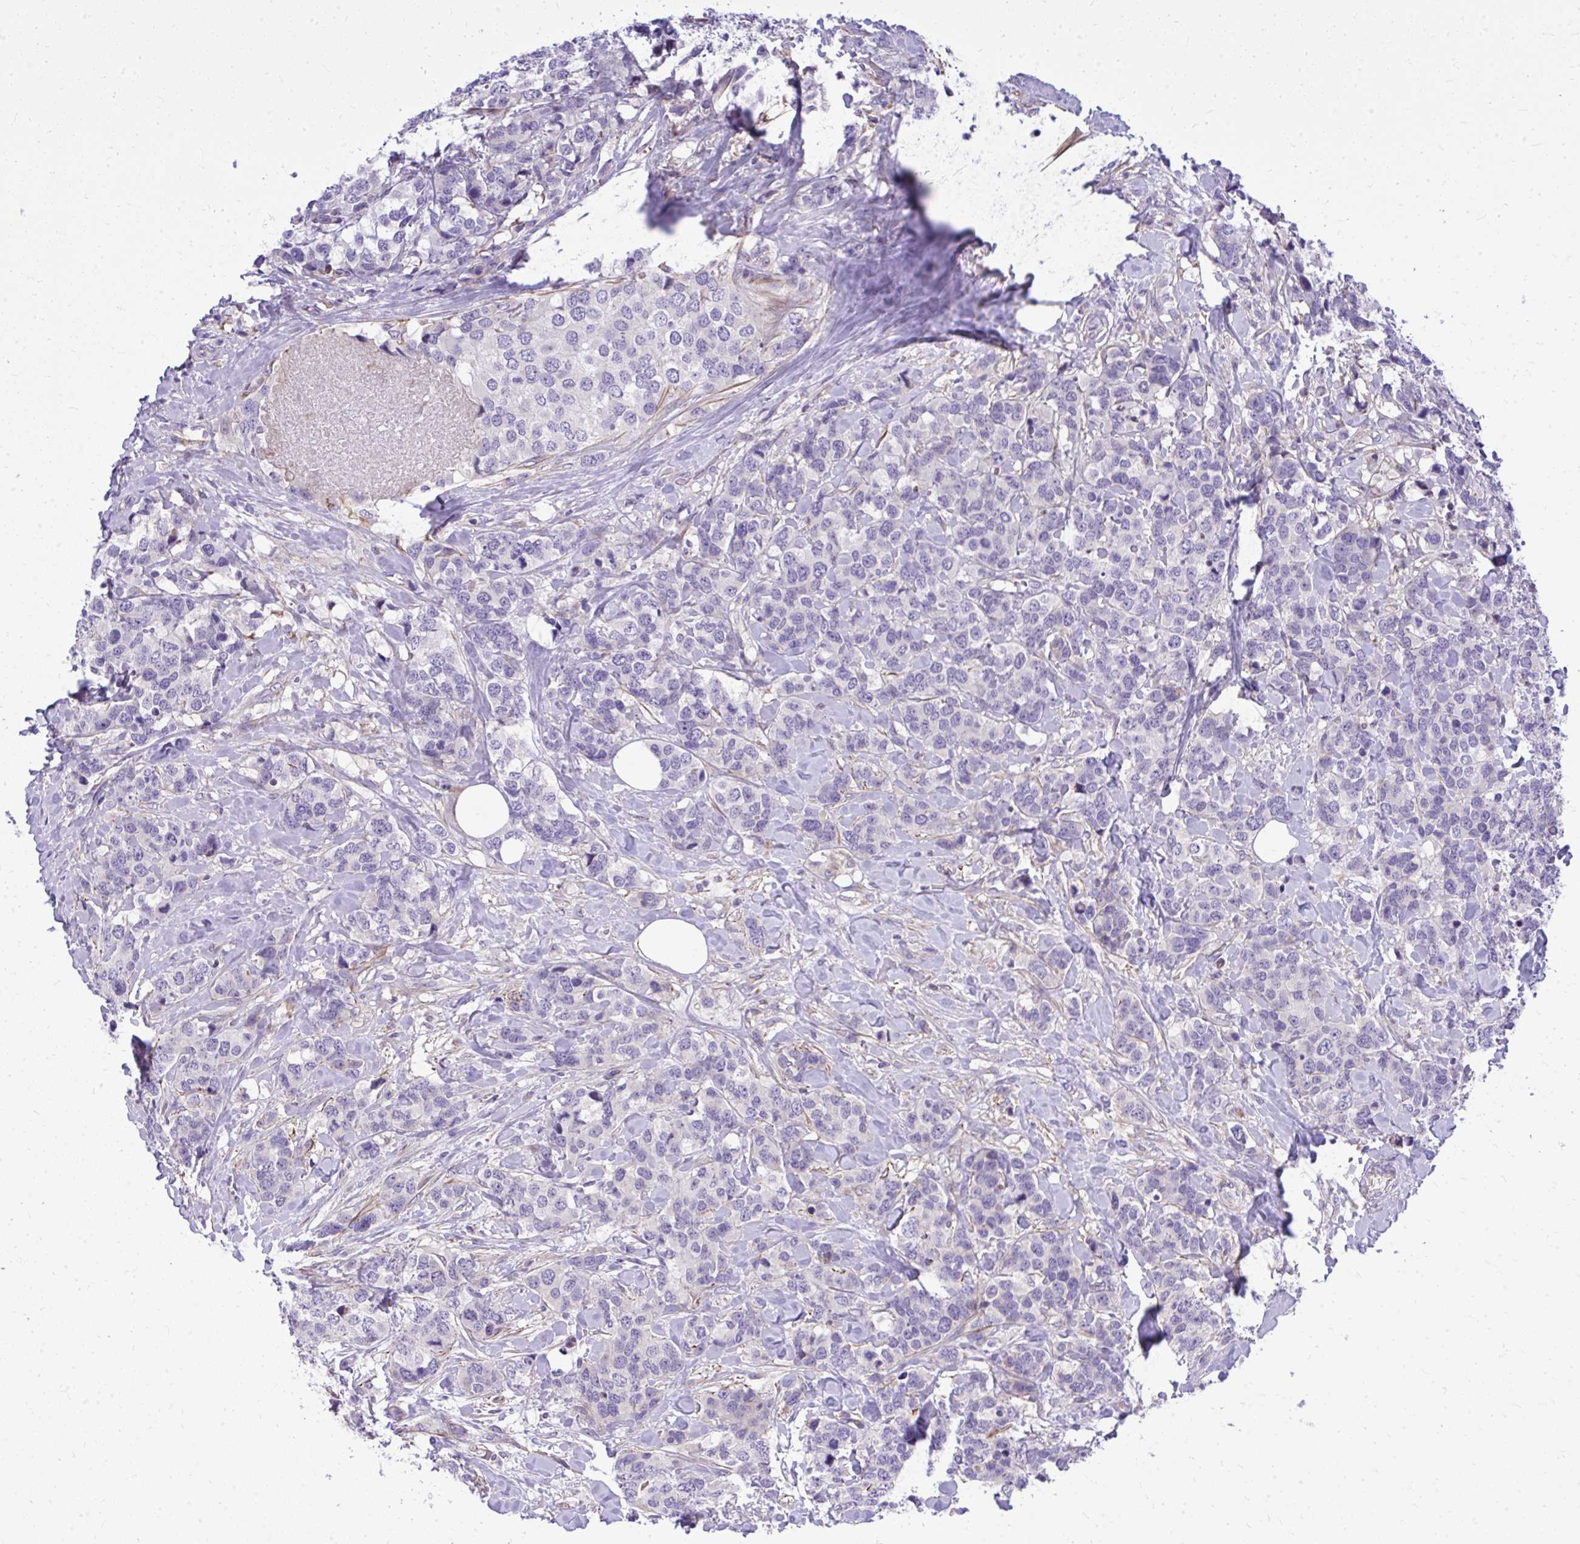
{"staining": {"intensity": "negative", "quantity": "none", "location": "none"}, "tissue": "breast cancer", "cell_type": "Tumor cells", "image_type": "cancer", "snomed": [{"axis": "morphology", "description": "Lobular carcinoma"}, {"axis": "topography", "description": "Breast"}], "caption": "Immunohistochemical staining of breast lobular carcinoma reveals no significant staining in tumor cells.", "gene": "GRK4", "patient": {"sex": "female", "age": 59}}